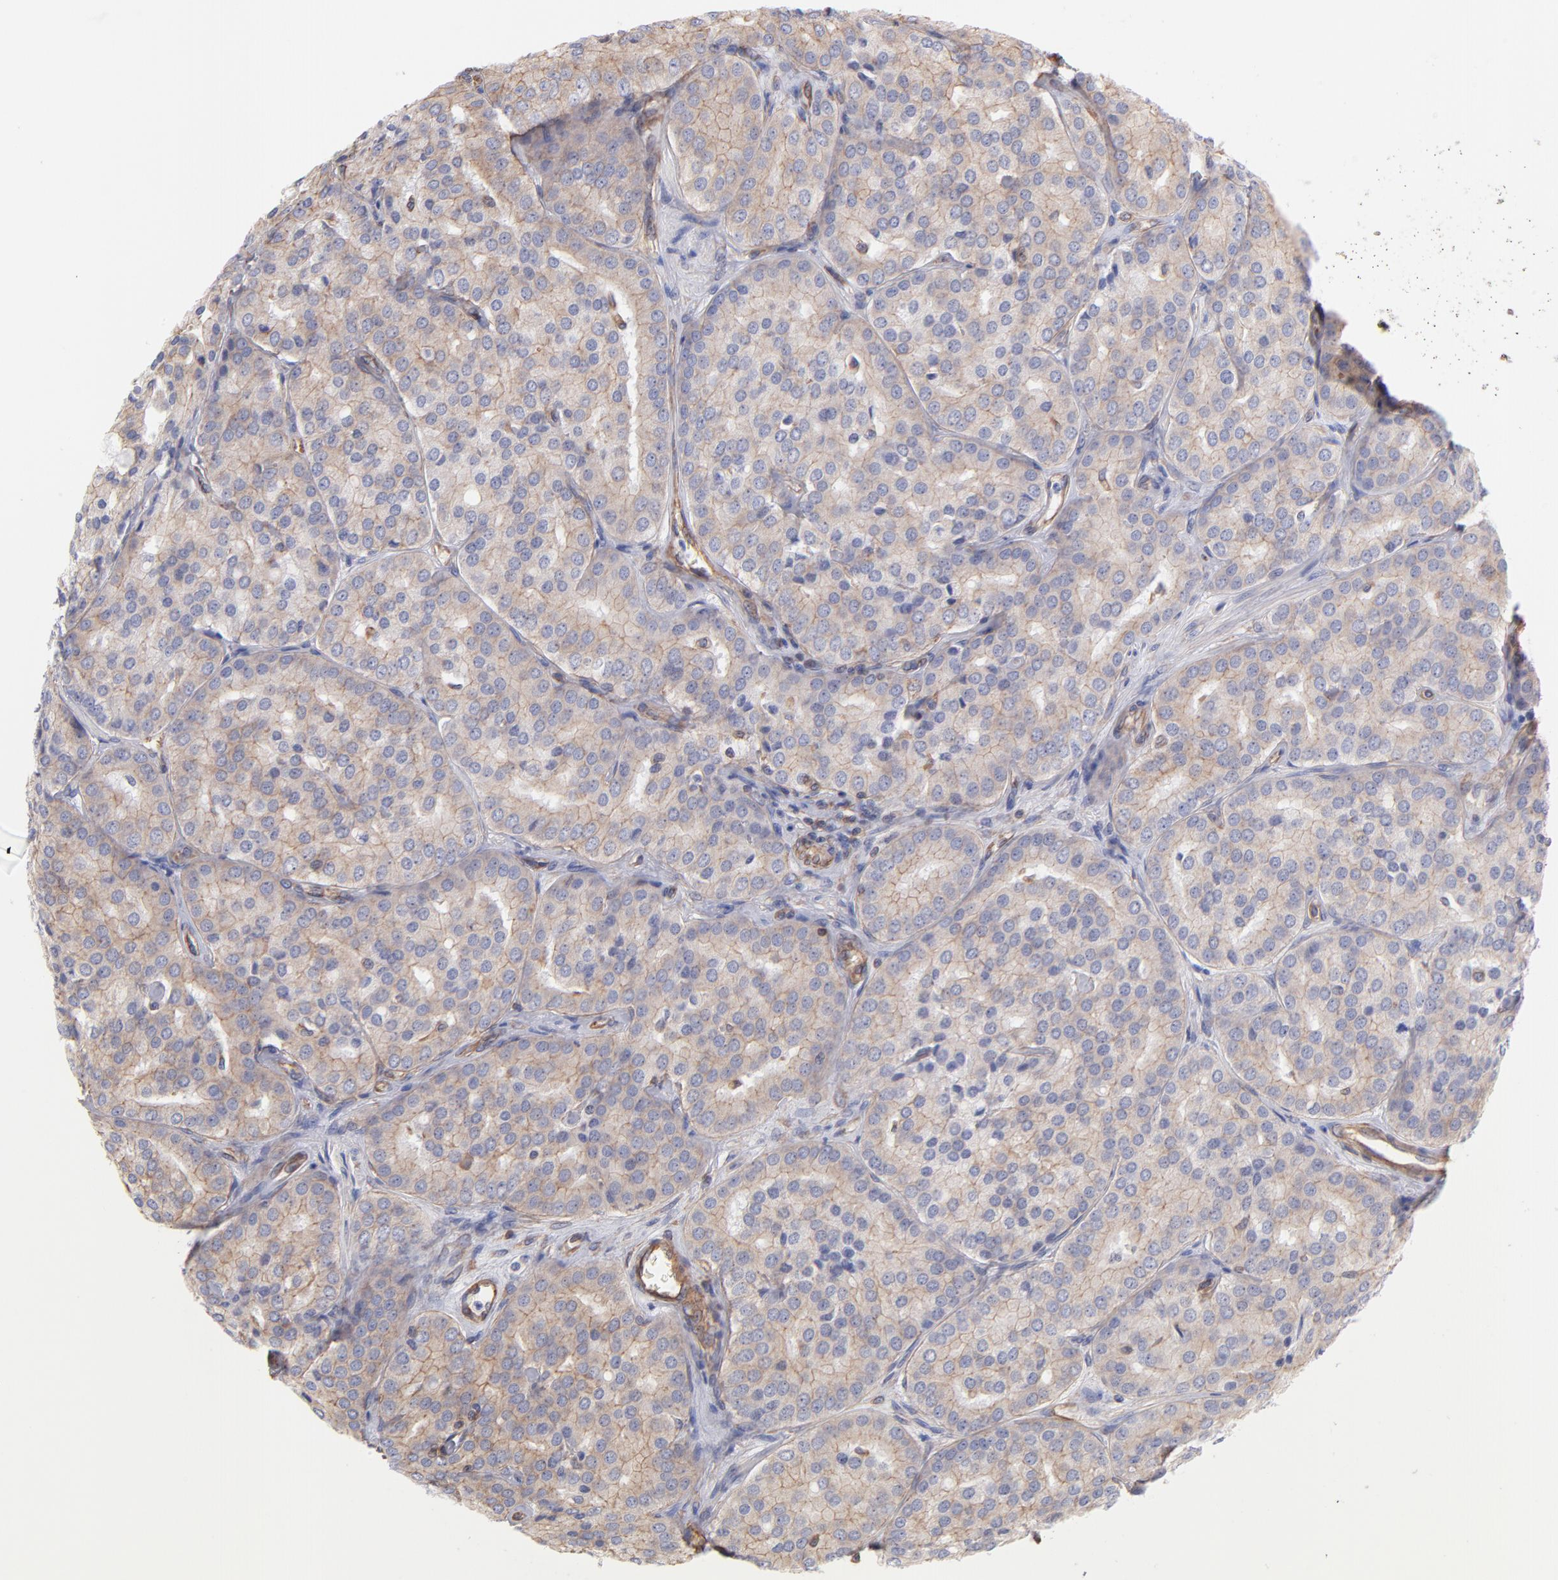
{"staining": {"intensity": "moderate", "quantity": "25%-75%", "location": "cytoplasmic/membranous"}, "tissue": "prostate cancer", "cell_type": "Tumor cells", "image_type": "cancer", "snomed": [{"axis": "morphology", "description": "Adenocarcinoma, High grade"}, {"axis": "topography", "description": "Prostate"}], "caption": "IHC image of neoplastic tissue: prostate cancer stained using IHC shows medium levels of moderate protein expression localized specifically in the cytoplasmic/membranous of tumor cells, appearing as a cytoplasmic/membranous brown color.", "gene": "PLEC", "patient": {"sex": "male", "age": 64}}